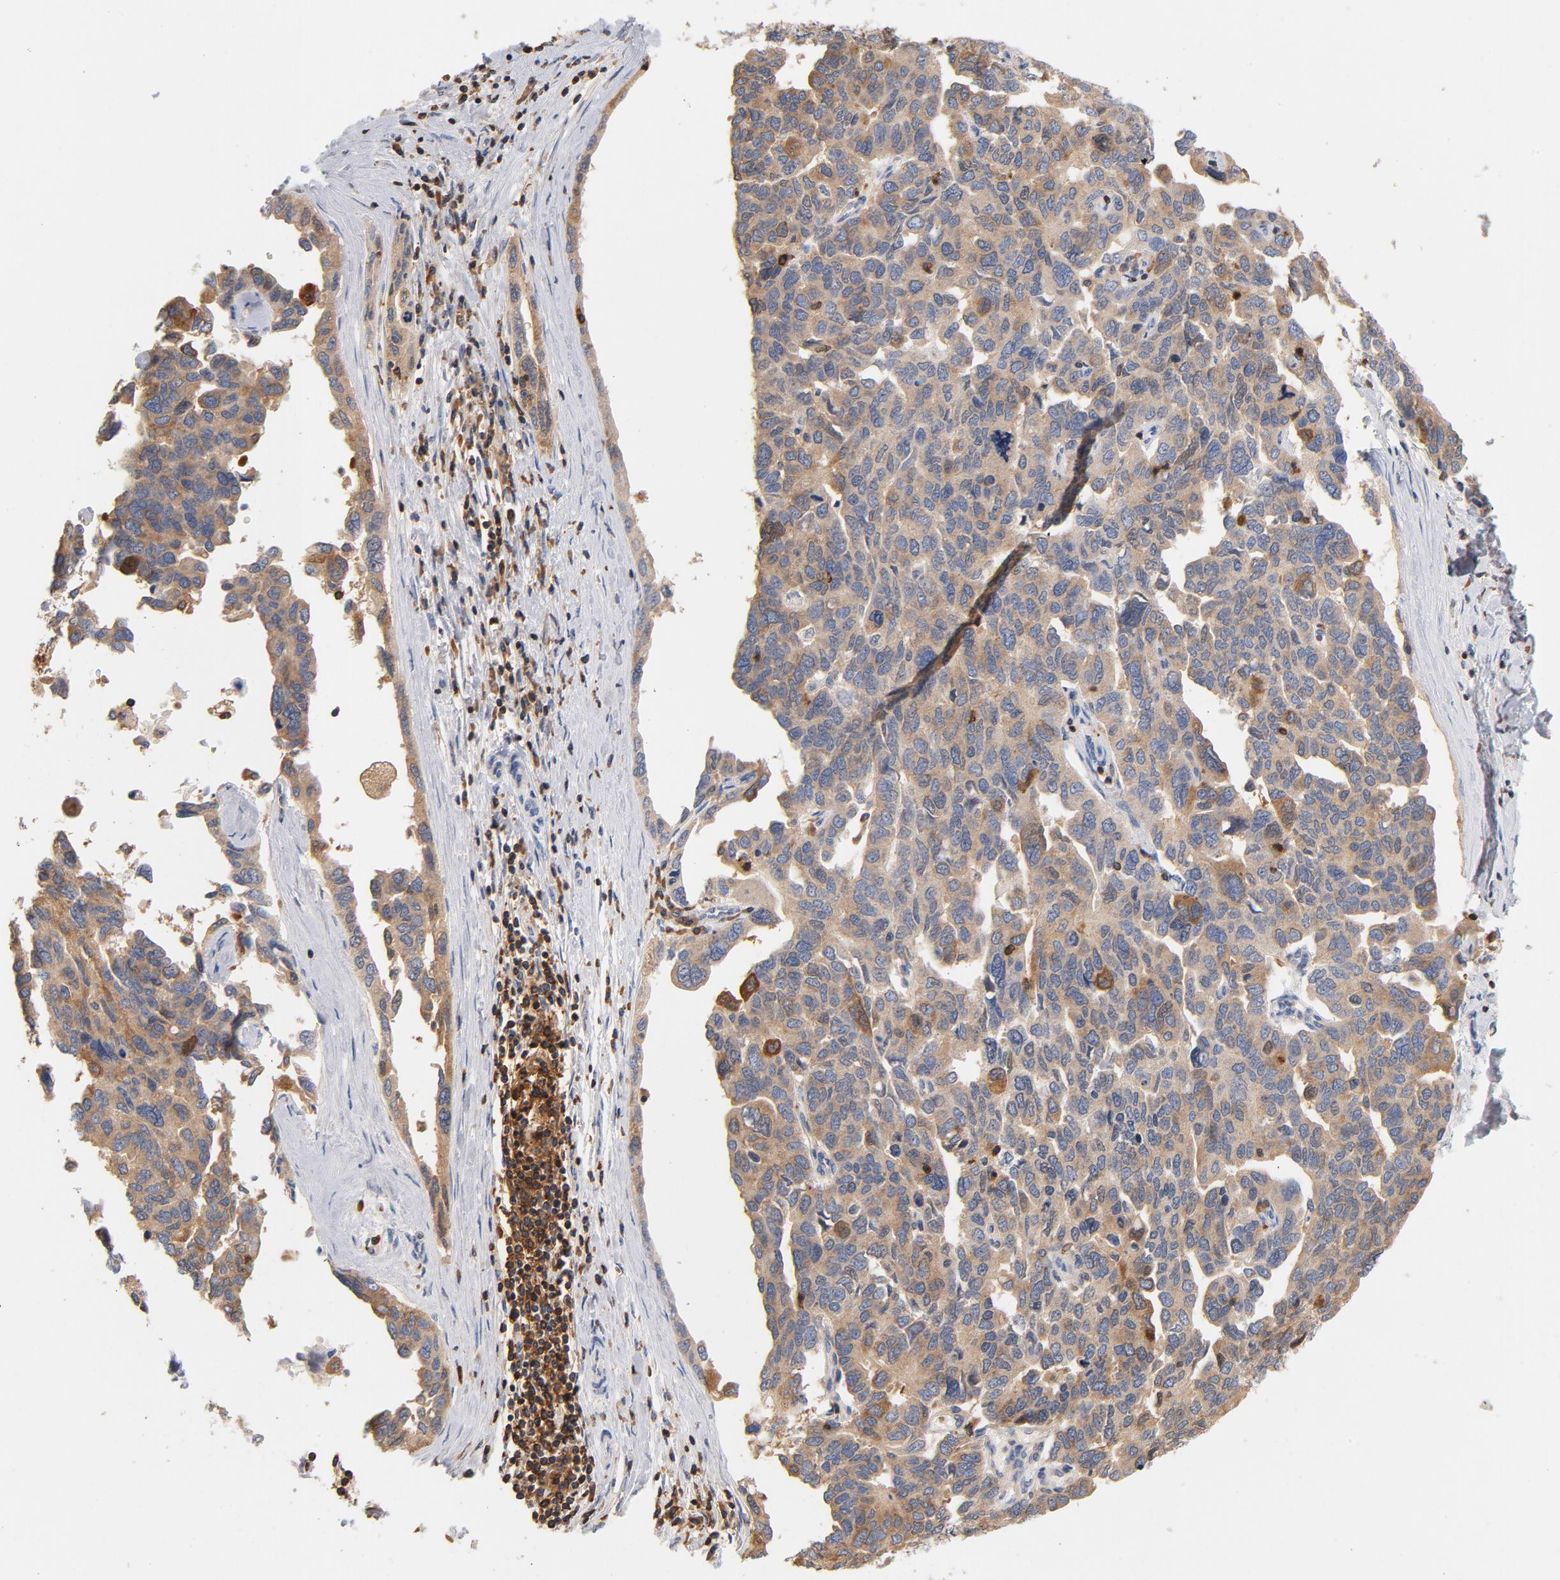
{"staining": {"intensity": "moderate", "quantity": ">75%", "location": "cytoplasmic/membranous"}, "tissue": "ovarian cancer", "cell_type": "Tumor cells", "image_type": "cancer", "snomed": [{"axis": "morphology", "description": "Cystadenocarcinoma, serous, NOS"}, {"axis": "topography", "description": "Ovary"}], "caption": "Ovarian cancer tissue reveals moderate cytoplasmic/membranous positivity in about >75% of tumor cells", "gene": "EZR", "patient": {"sex": "female", "age": 64}}